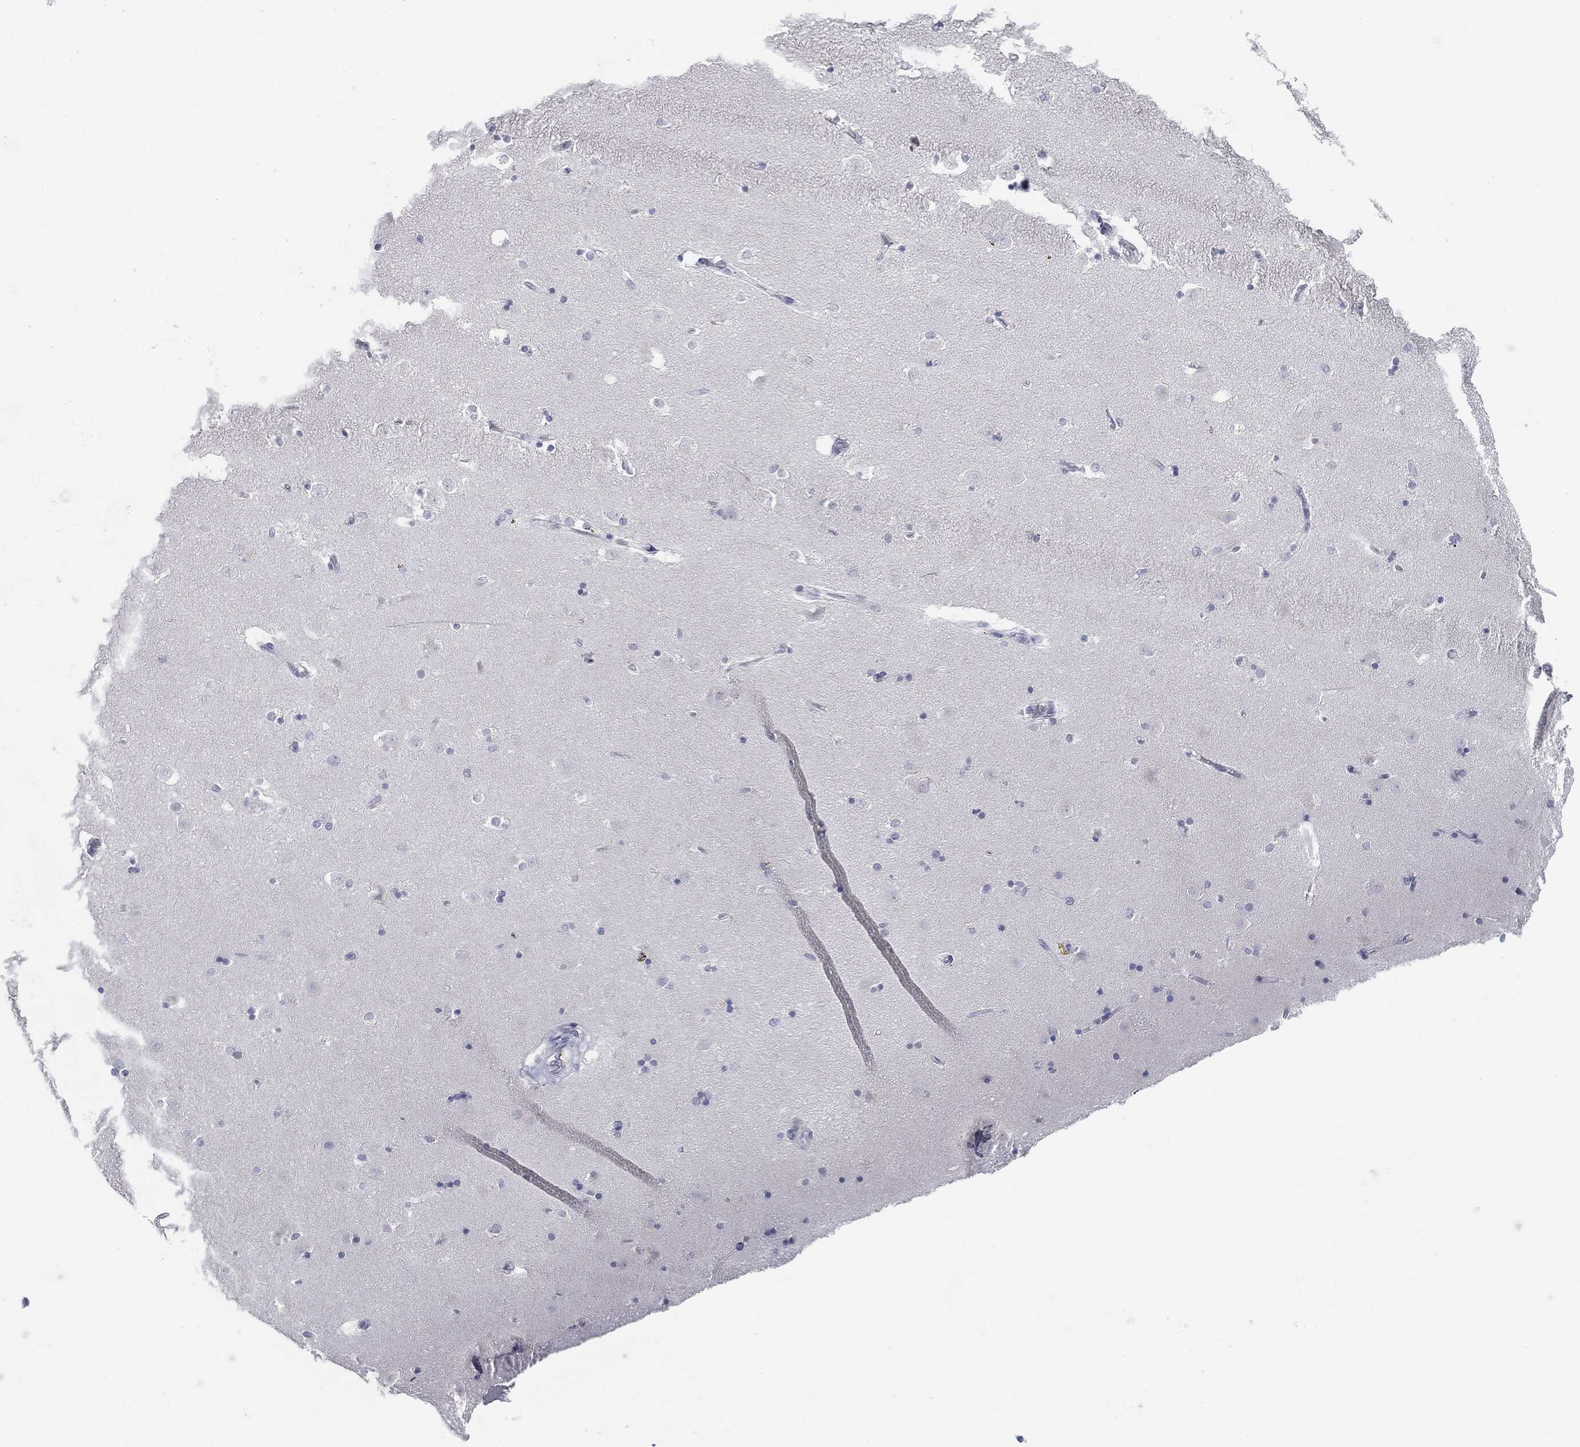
{"staining": {"intensity": "negative", "quantity": "none", "location": "none"}, "tissue": "caudate", "cell_type": "Glial cells", "image_type": "normal", "snomed": [{"axis": "morphology", "description": "Normal tissue, NOS"}, {"axis": "topography", "description": "Lateral ventricle wall"}], "caption": "High magnification brightfield microscopy of normal caudate stained with DAB (brown) and counterstained with hematoxylin (blue): glial cells show no significant staining. The staining was performed using DAB to visualize the protein expression in brown, while the nuclei were stained in blue with hematoxylin (Magnification: 20x).", "gene": "CGB1", "patient": {"sex": "male", "age": 51}}